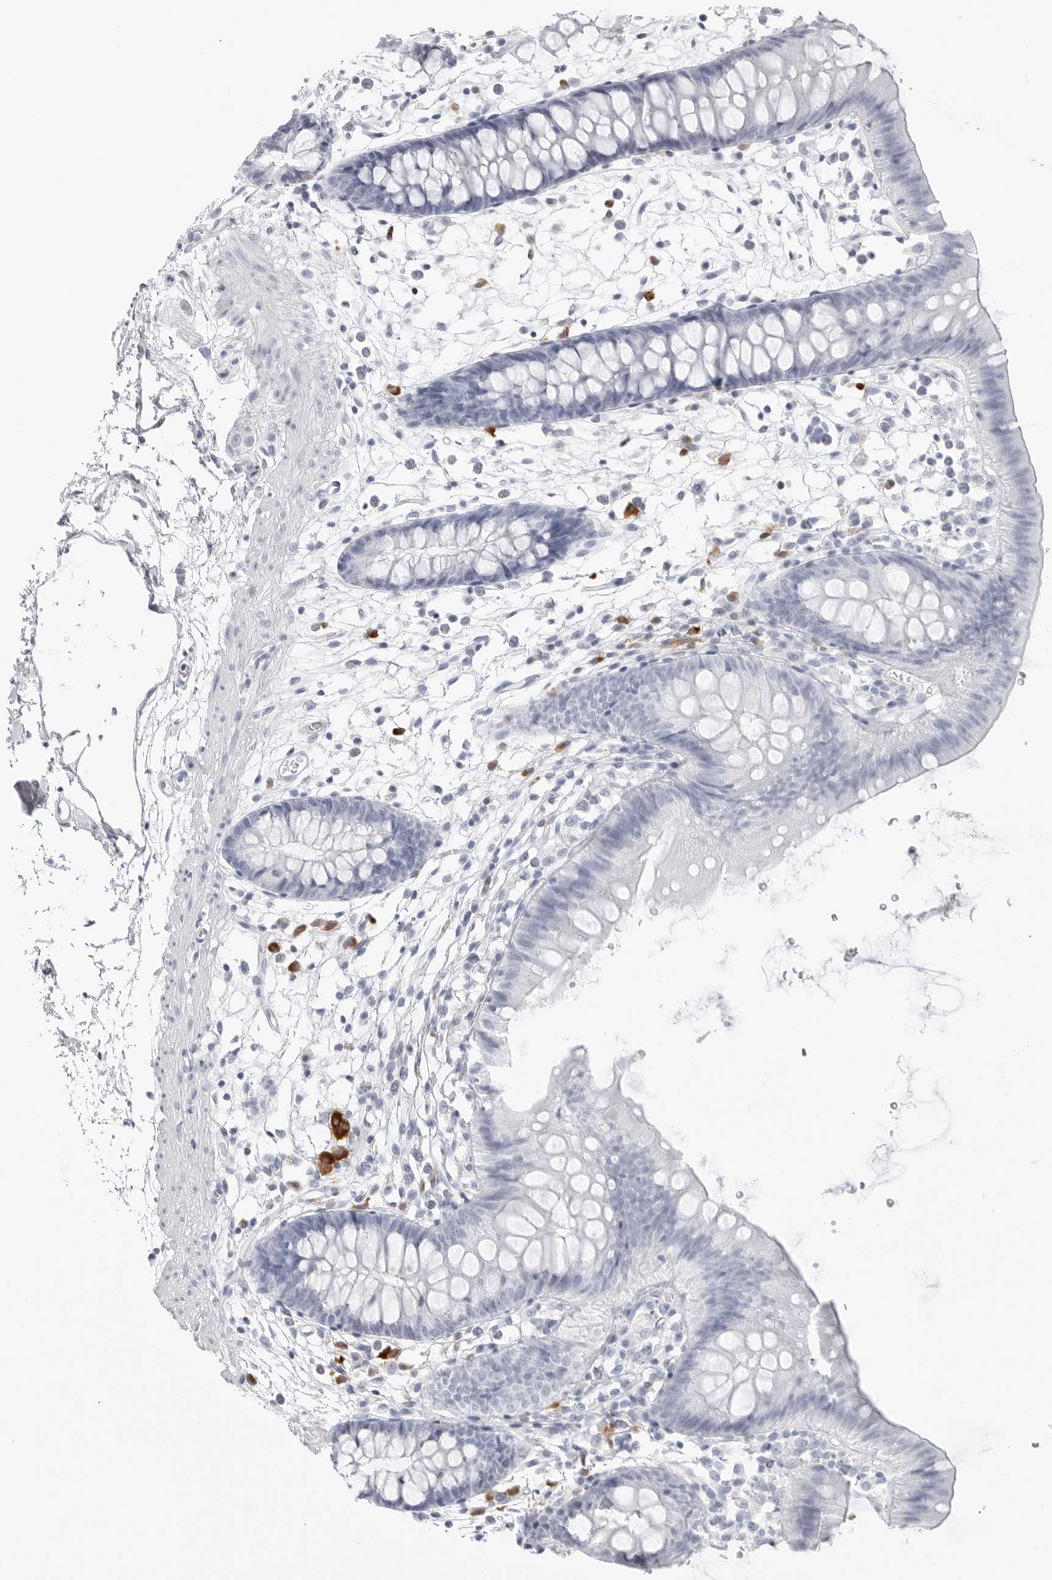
{"staining": {"intensity": "negative", "quantity": "none", "location": "none"}, "tissue": "colon", "cell_type": "Endothelial cells", "image_type": "normal", "snomed": [{"axis": "morphology", "description": "Normal tissue, NOS"}, {"axis": "topography", "description": "Colon"}], "caption": "High magnification brightfield microscopy of unremarkable colon stained with DAB (brown) and counterstained with hematoxylin (blue): endothelial cells show no significant expression.", "gene": "AMPD1", "patient": {"sex": "male", "age": 56}}